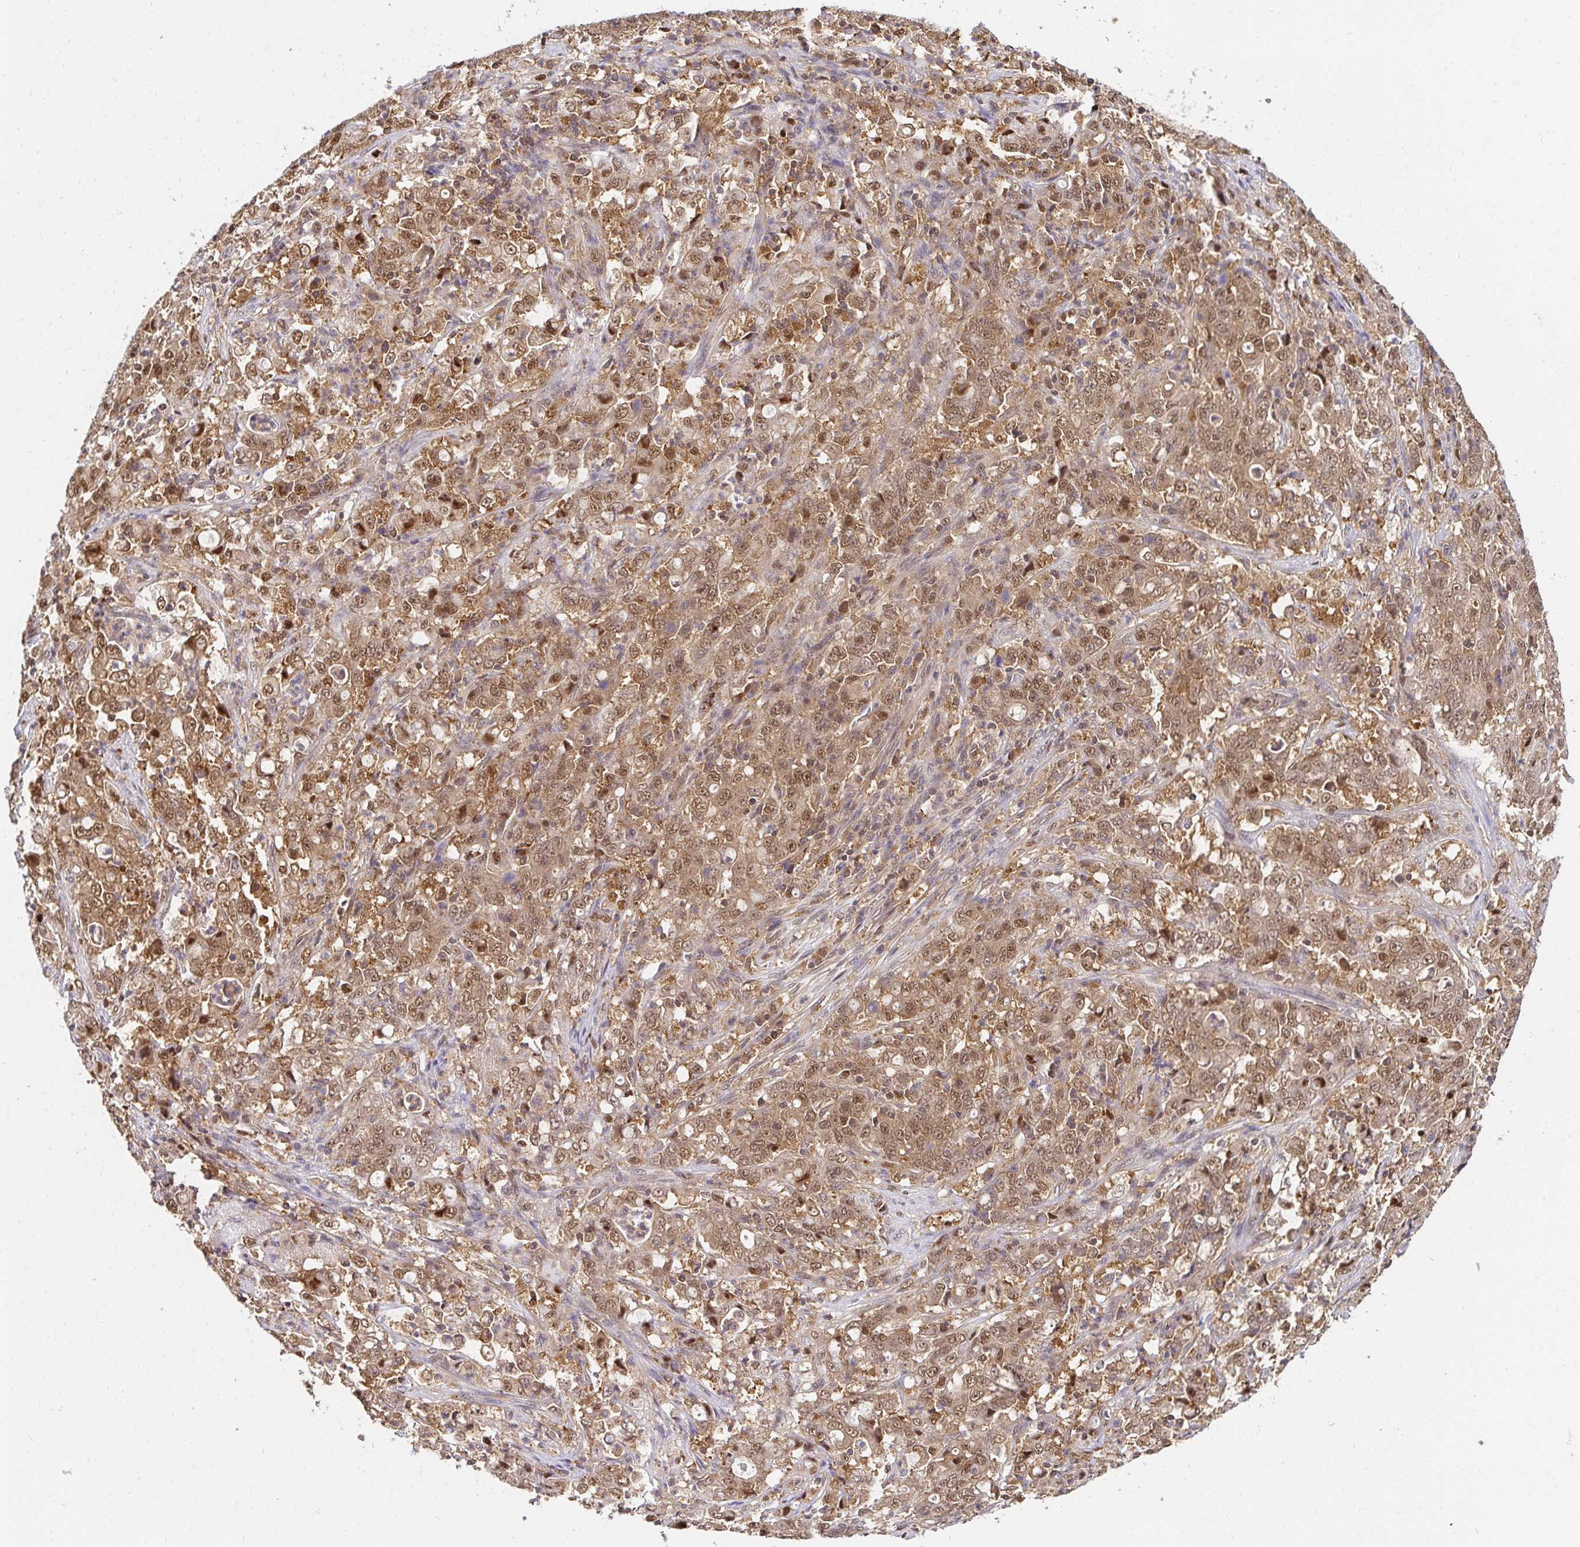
{"staining": {"intensity": "moderate", "quantity": ">75%", "location": "cytoplasmic/membranous,nuclear"}, "tissue": "stomach cancer", "cell_type": "Tumor cells", "image_type": "cancer", "snomed": [{"axis": "morphology", "description": "Adenocarcinoma, NOS"}, {"axis": "topography", "description": "Stomach, lower"}], "caption": "Stomach cancer (adenocarcinoma) tissue displays moderate cytoplasmic/membranous and nuclear expression in about >75% of tumor cells (Stains: DAB in brown, nuclei in blue, Microscopy: brightfield microscopy at high magnification).", "gene": "PSMA4", "patient": {"sex": "female", "age": 71}}